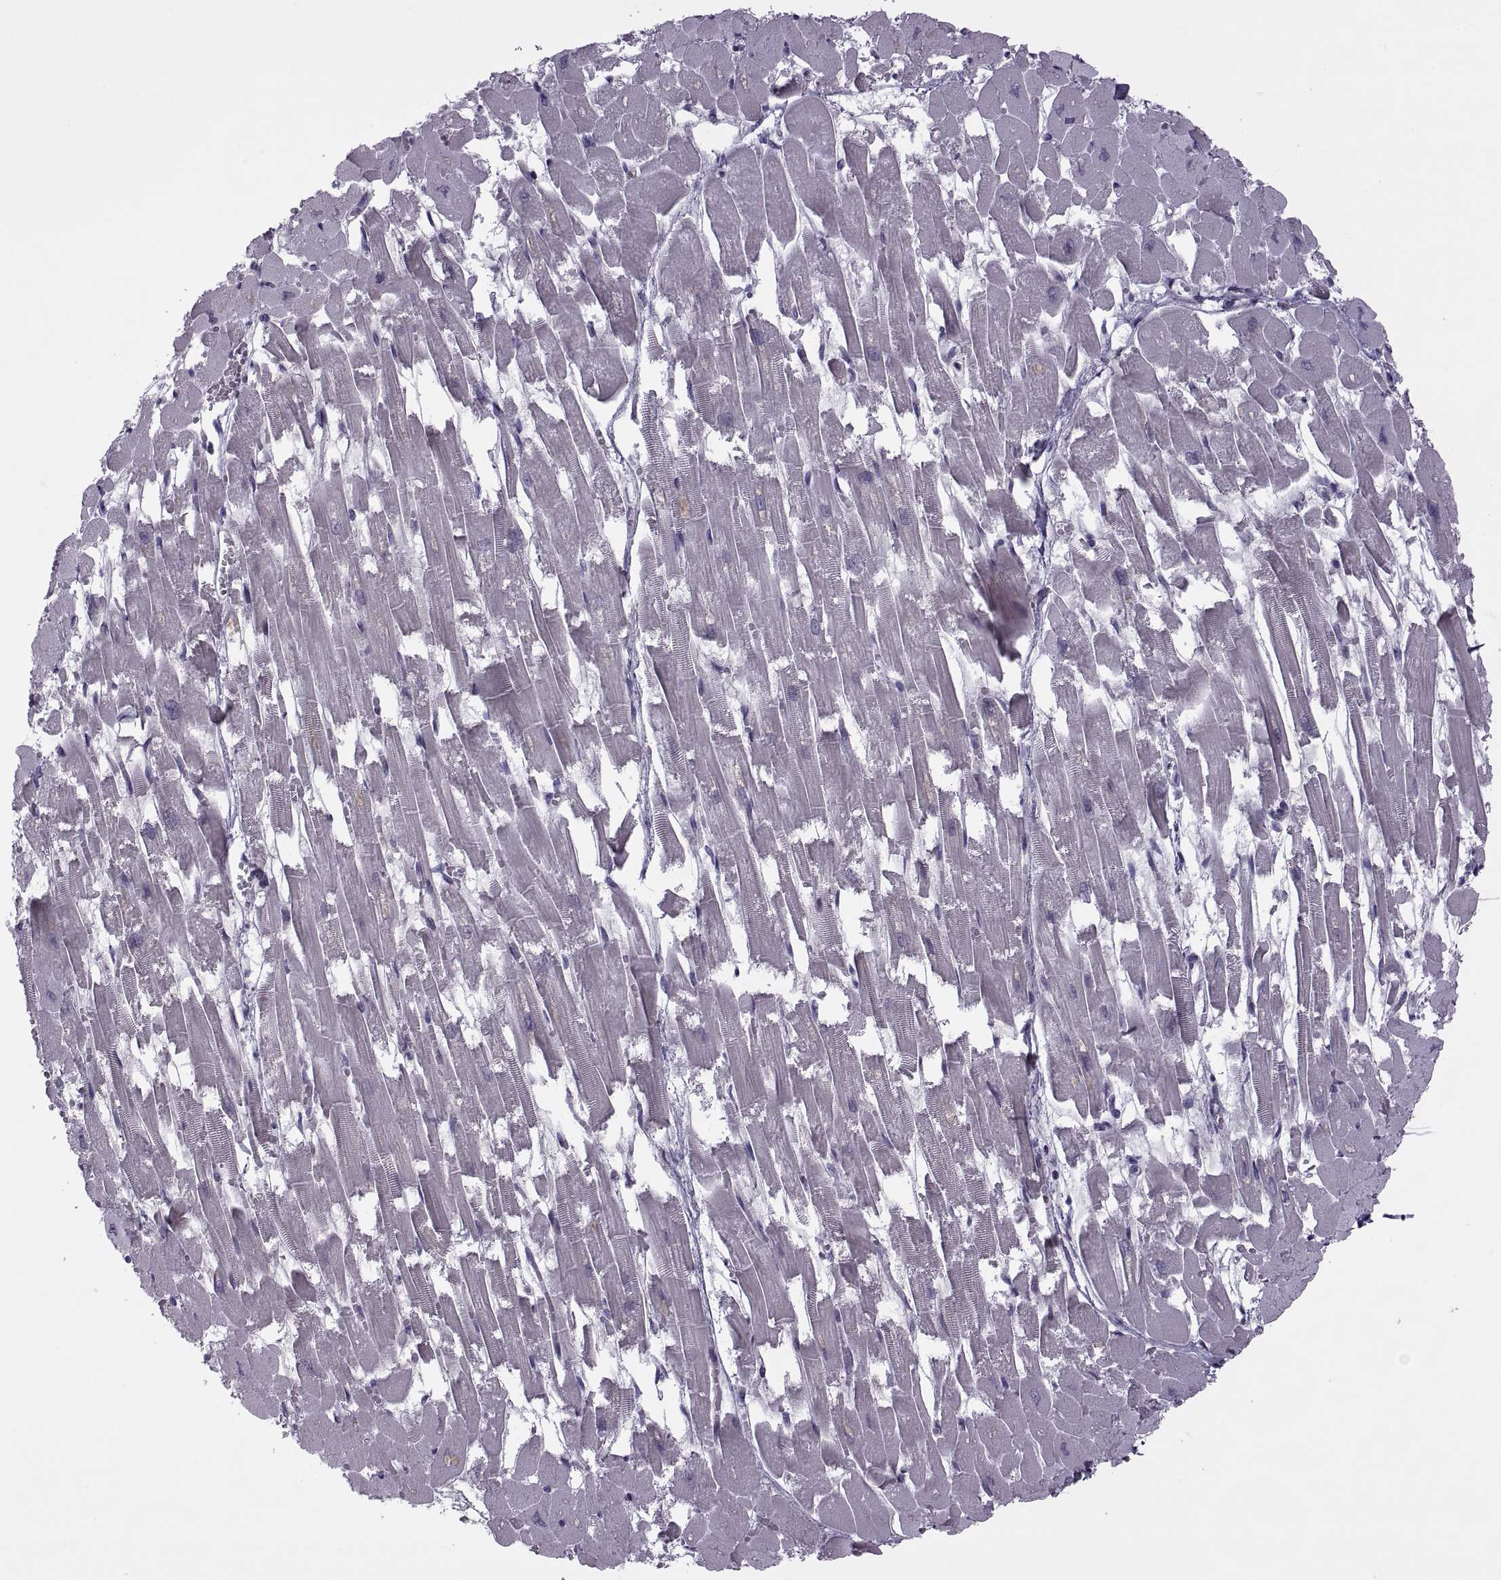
{"staining": {"intensity": "negative", "quantity": "none", "location": "none"}, "tissue": "heart muscle", "cell_type": "Cardiomyocytes", "image_type": "normal", "snomed": [{"axis": "morphology", "description": "Normal tissue, NOS"}, {"axis": "topography", "description": "Heart"}], "caption": "The histopathology image exhibits no significant staining in cardiomyocytes of heart muscle.", "gene": "RIPK4", "patient": {"sex": "female", "age": 52}}